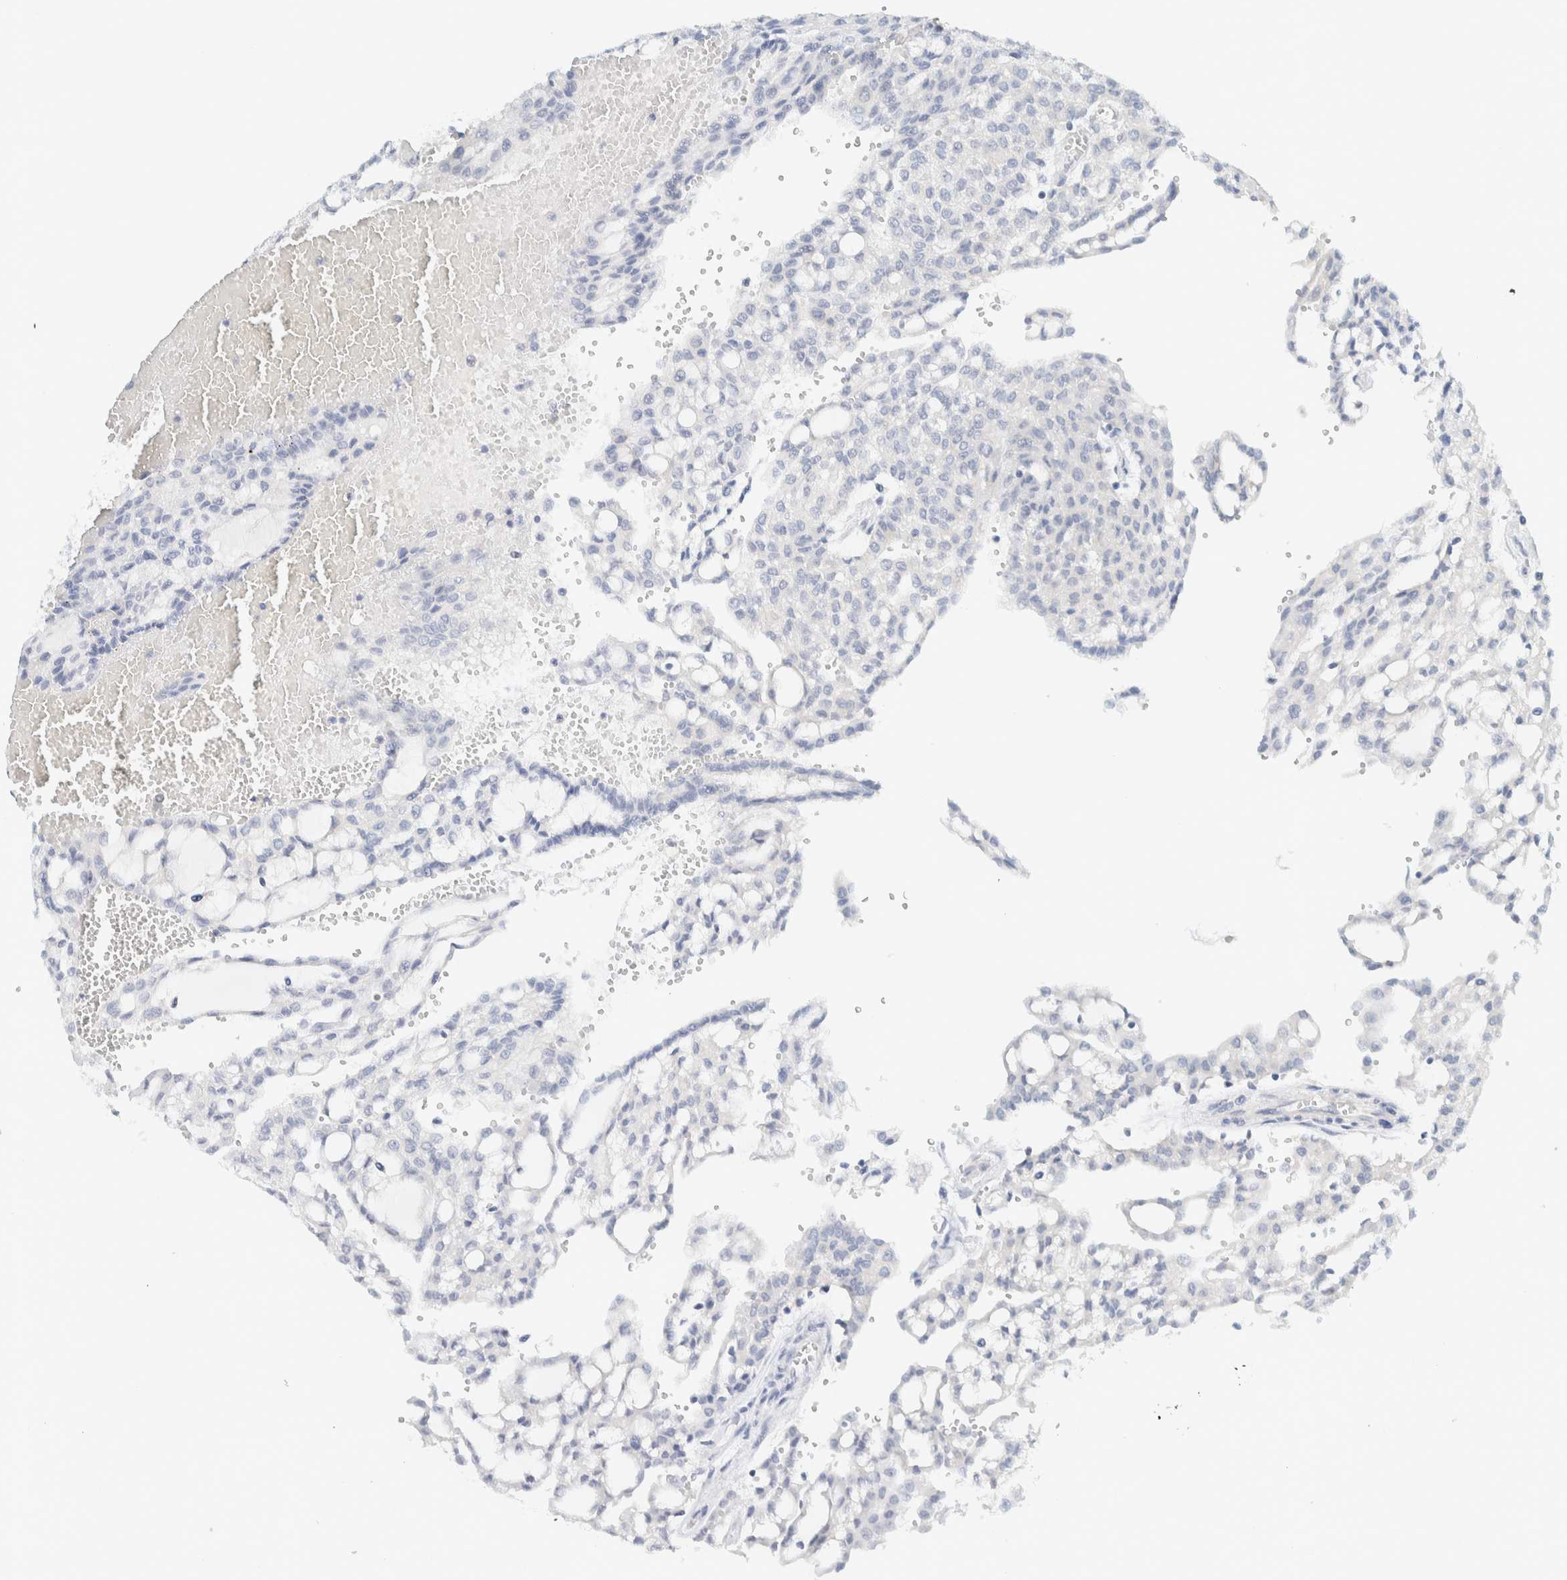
{"staining": {"intensity": "negative", "quantity": "none", "location": "none"}, "tissue": "renal cancer", "cell_type": "Tumor cells", "image_type": "cancer", "snomed": [{"axis": "morphology", "description": "Adenocarcinoma, NOS"}, {"axis": "topography", "description": "Kidney"}], "caption": "Tumor cells are negative for brown protein staining in adenocarcinoma (renal). (Brightfield microscopy of DAB (3,3'-diaminobenzidine) immunohistochemistry at high magnification).", "gene": "NDE1", "patient": {"sex": "male", "age": 63}}